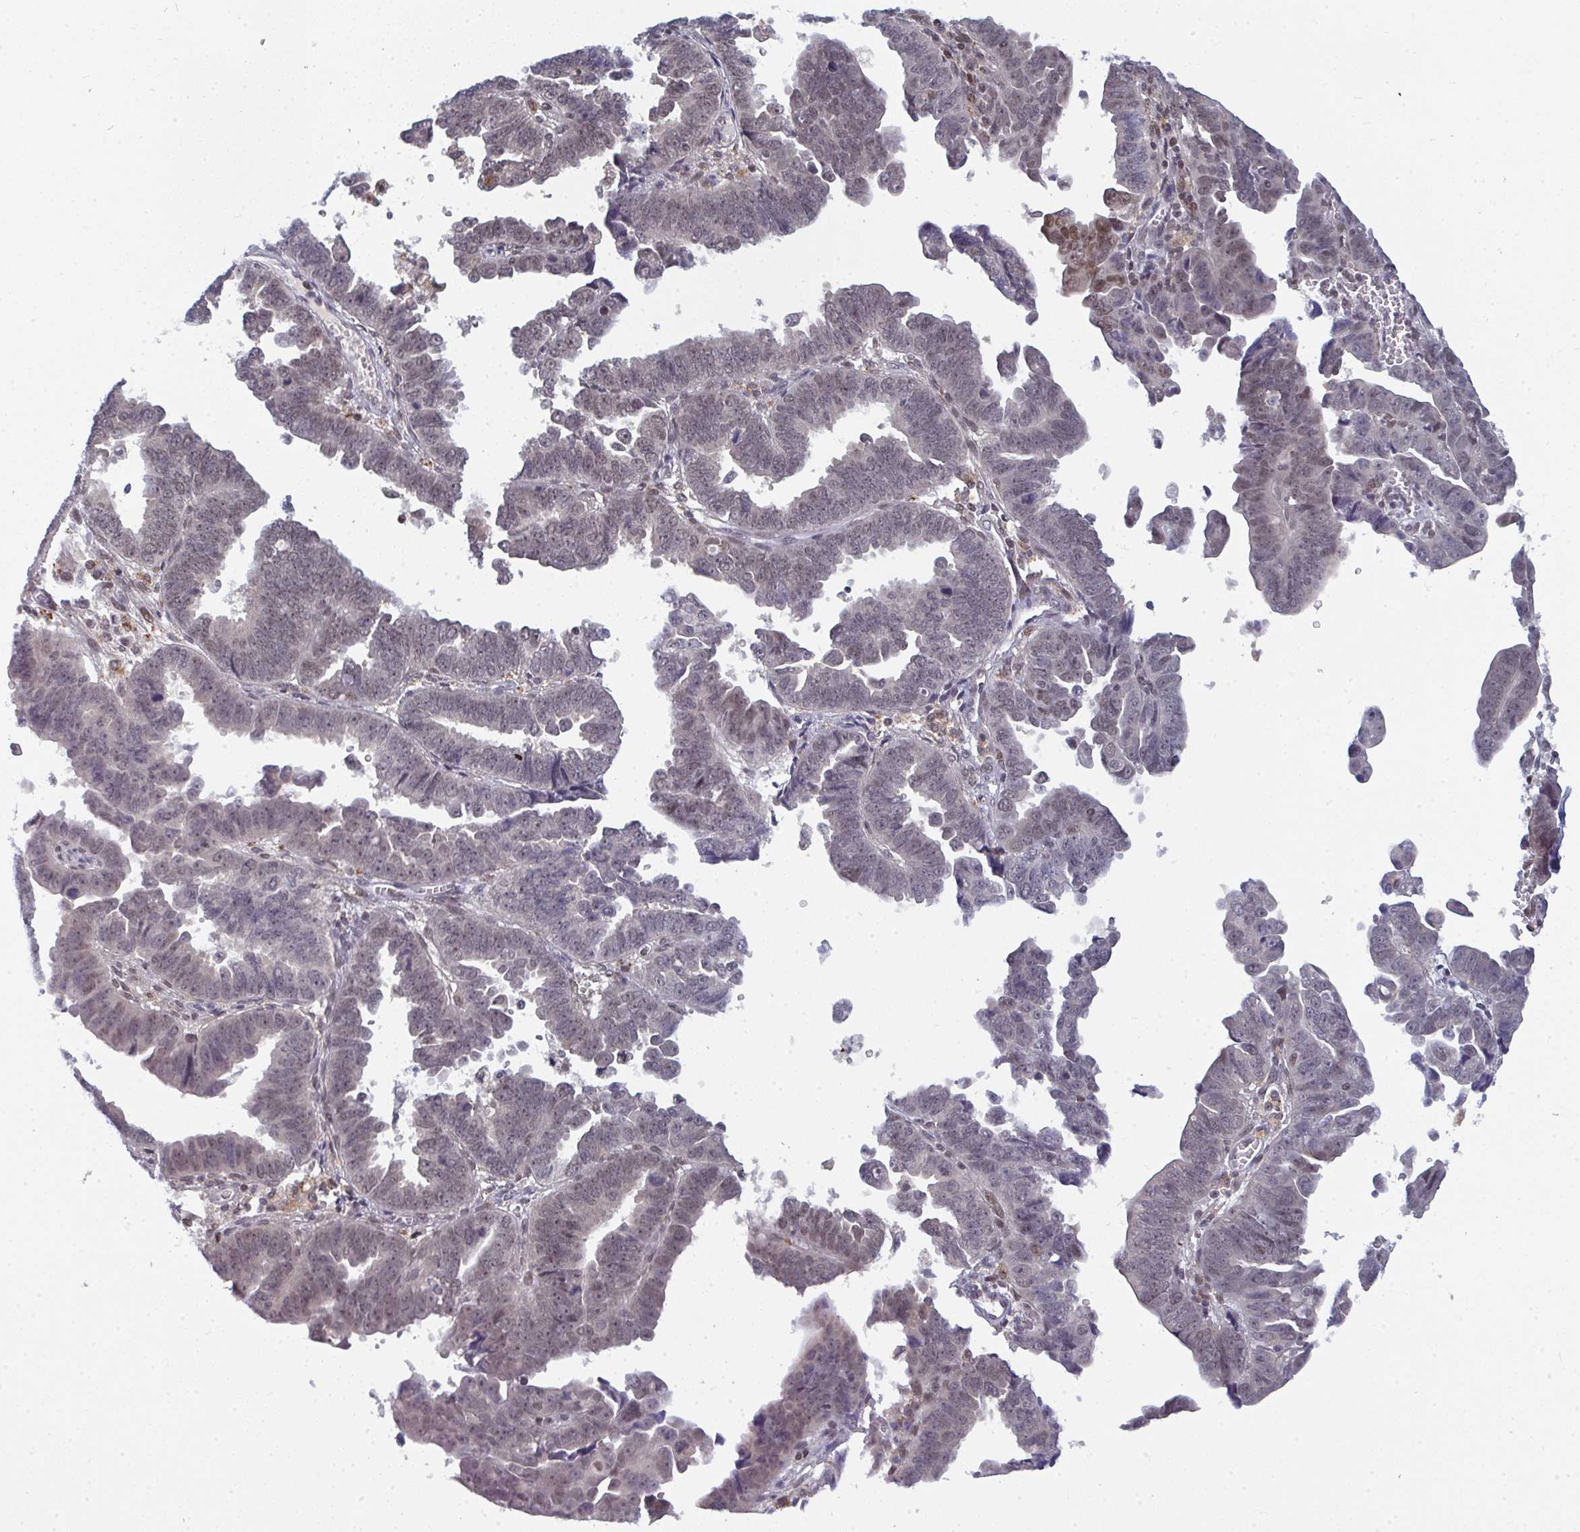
{"staining": {"intensity": "negative", "quantity": "none", "location": "none"}, "tissue": "endometrial cancer", "cell_type": "Tumor cells", "image_type": "cancer", "snomed": [{"axis": "morphology", "description": "Adenocarcinoma, NOS"}, {"axis": "topography", "description": "Endometrium"}], "caption": "A histopathology image of adenocarcinoma (endometrial) stained for a protein exhibits no brown staining in tumor cells. (Stains: DAB immunohistochemistry with hematoxylin counter stain, Microscopy: brightfield microscopy at high magnification).", "gene": "ATF1", "patient": {"sex": "female", "age": 75}}